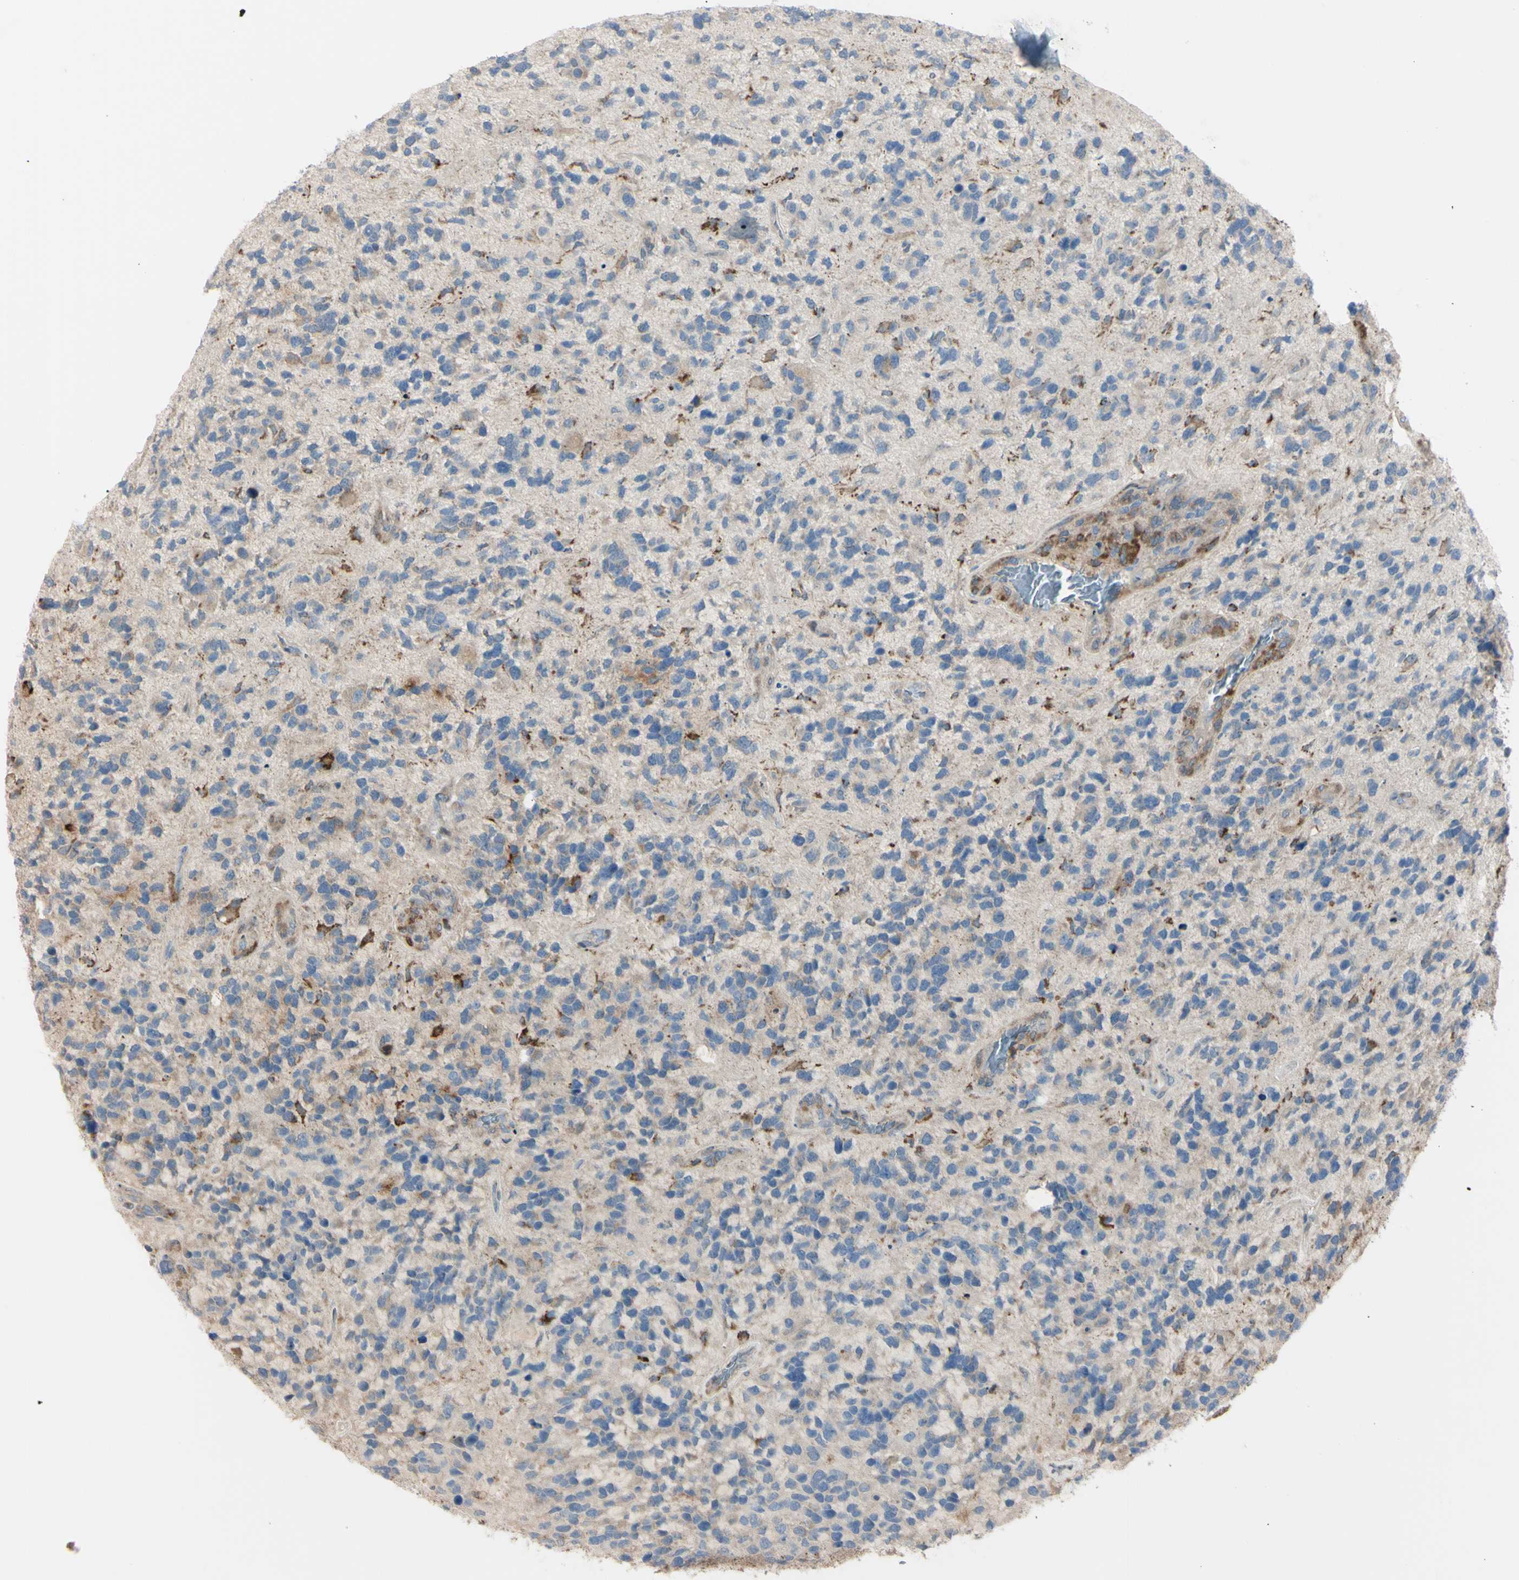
{"staining": {"intensity": "moderate", "quantity": "<25%", "location": "cytoplasmic/membranous"}, "tissue": "glioma", "cell_type": "Tumor cells", "image_type": "cancer", "snomed": [{"axis": "morphology", "description": "Glioma, malignant, High grade"}, {"axis": "topography", "description": "Brain"}], "caption": "Immunohistochemical staining of human high-grade glioma (malignant) shows low levels of moderate cytoplasmic/membranous expression in about <25% of tumor cells. (DAB IHC with brightfield microscopy, high magnification).", "gene": "EIF5A", "patient": {"sex": "female", "age": 58}}